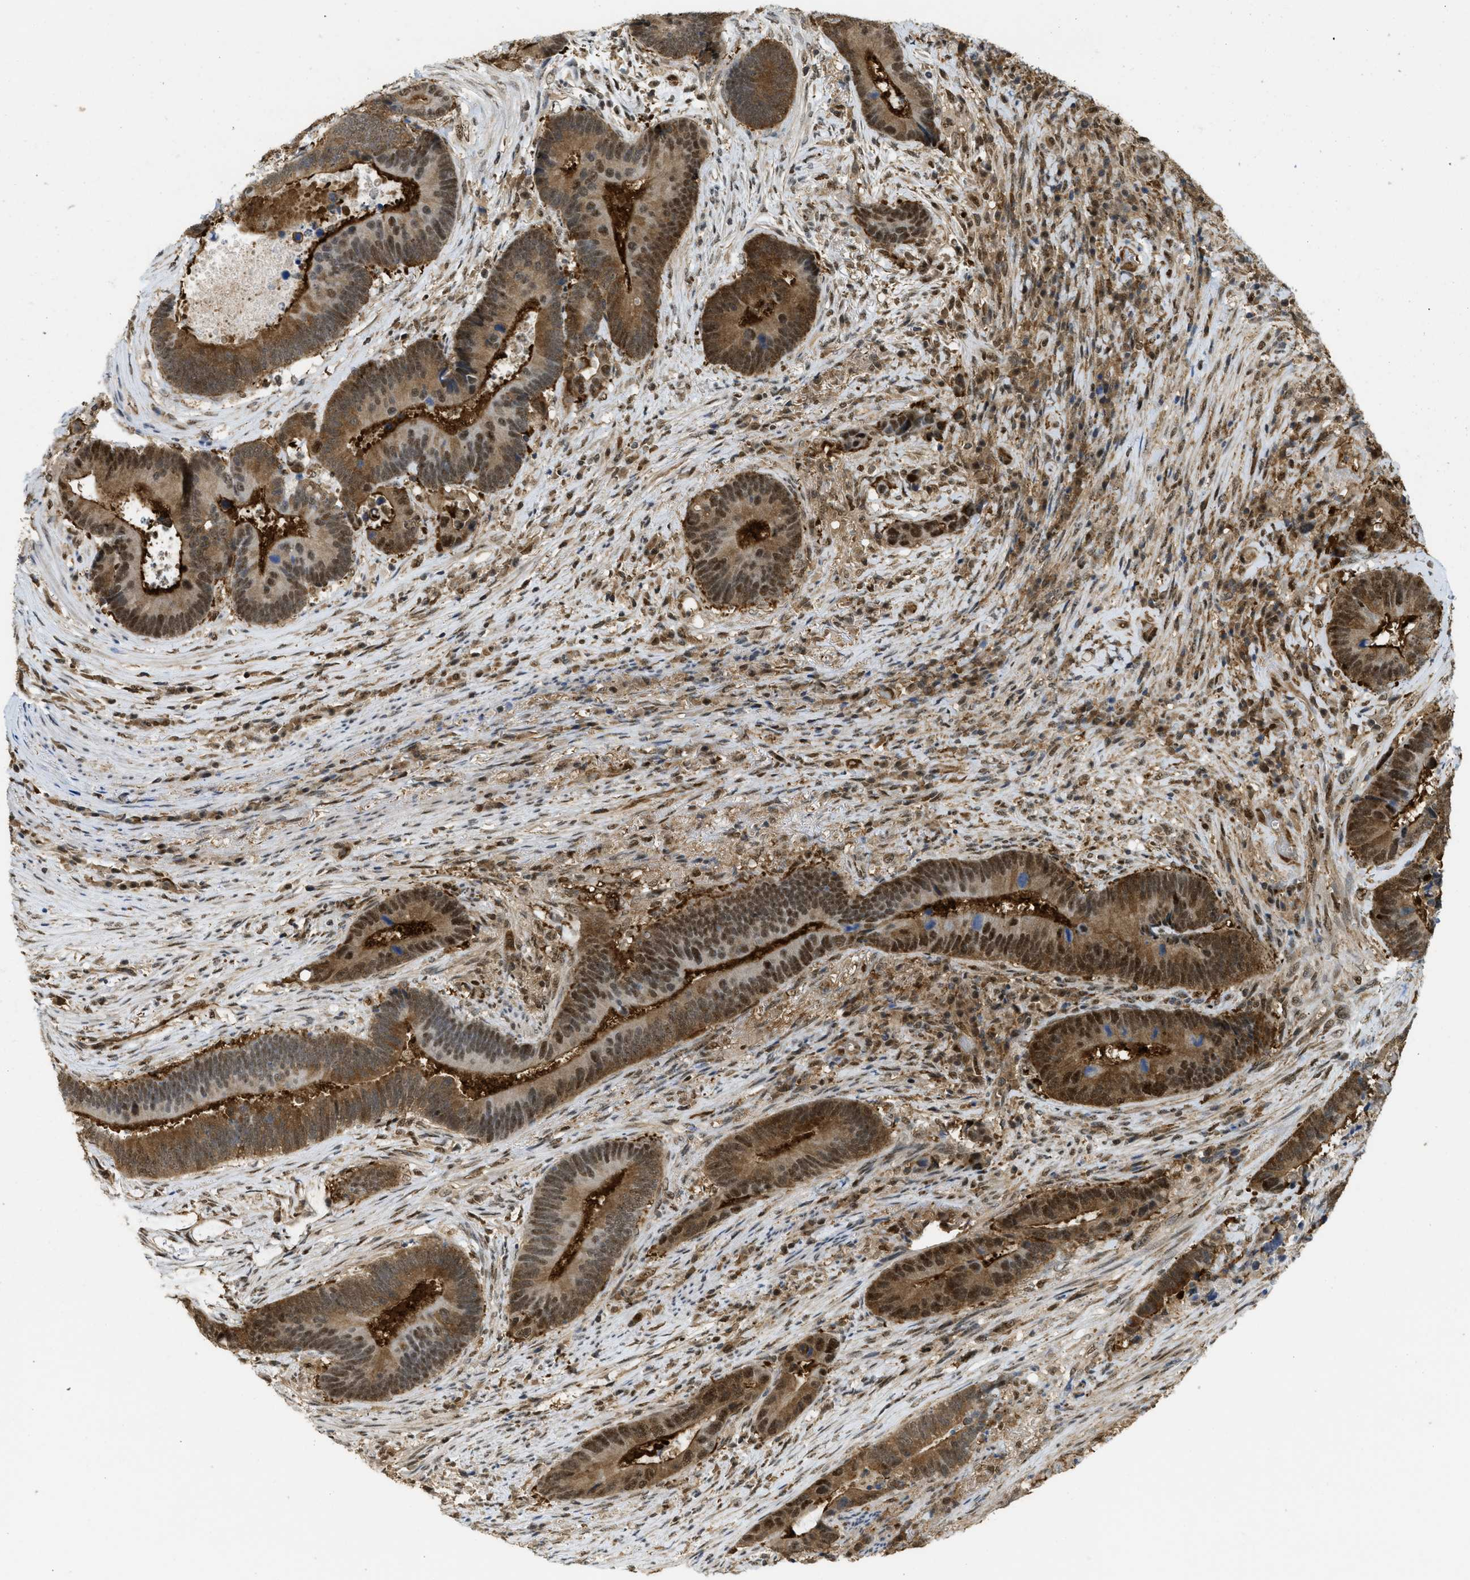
{"staining": {"intensity": "moderate", "quantity": ">75%", "location": "nuclear"}, "tissue": "colorectal cancer", "cell_type": "Tumor cells", "image_type": "cancer", "snomed": [{"axis": "morphology", "description": "Adenocarcinoma, NOS"}, {"axis": "topography", "description": "Rectum"}], "caption": "Protein expression analysis of human colorectal cancer (adenocarcinoma) reveals moderate nuclear staining in approximately >75% of tumor cells.", "gene": "PSMC5", "patient": {"sex": "female", "age": 89}}